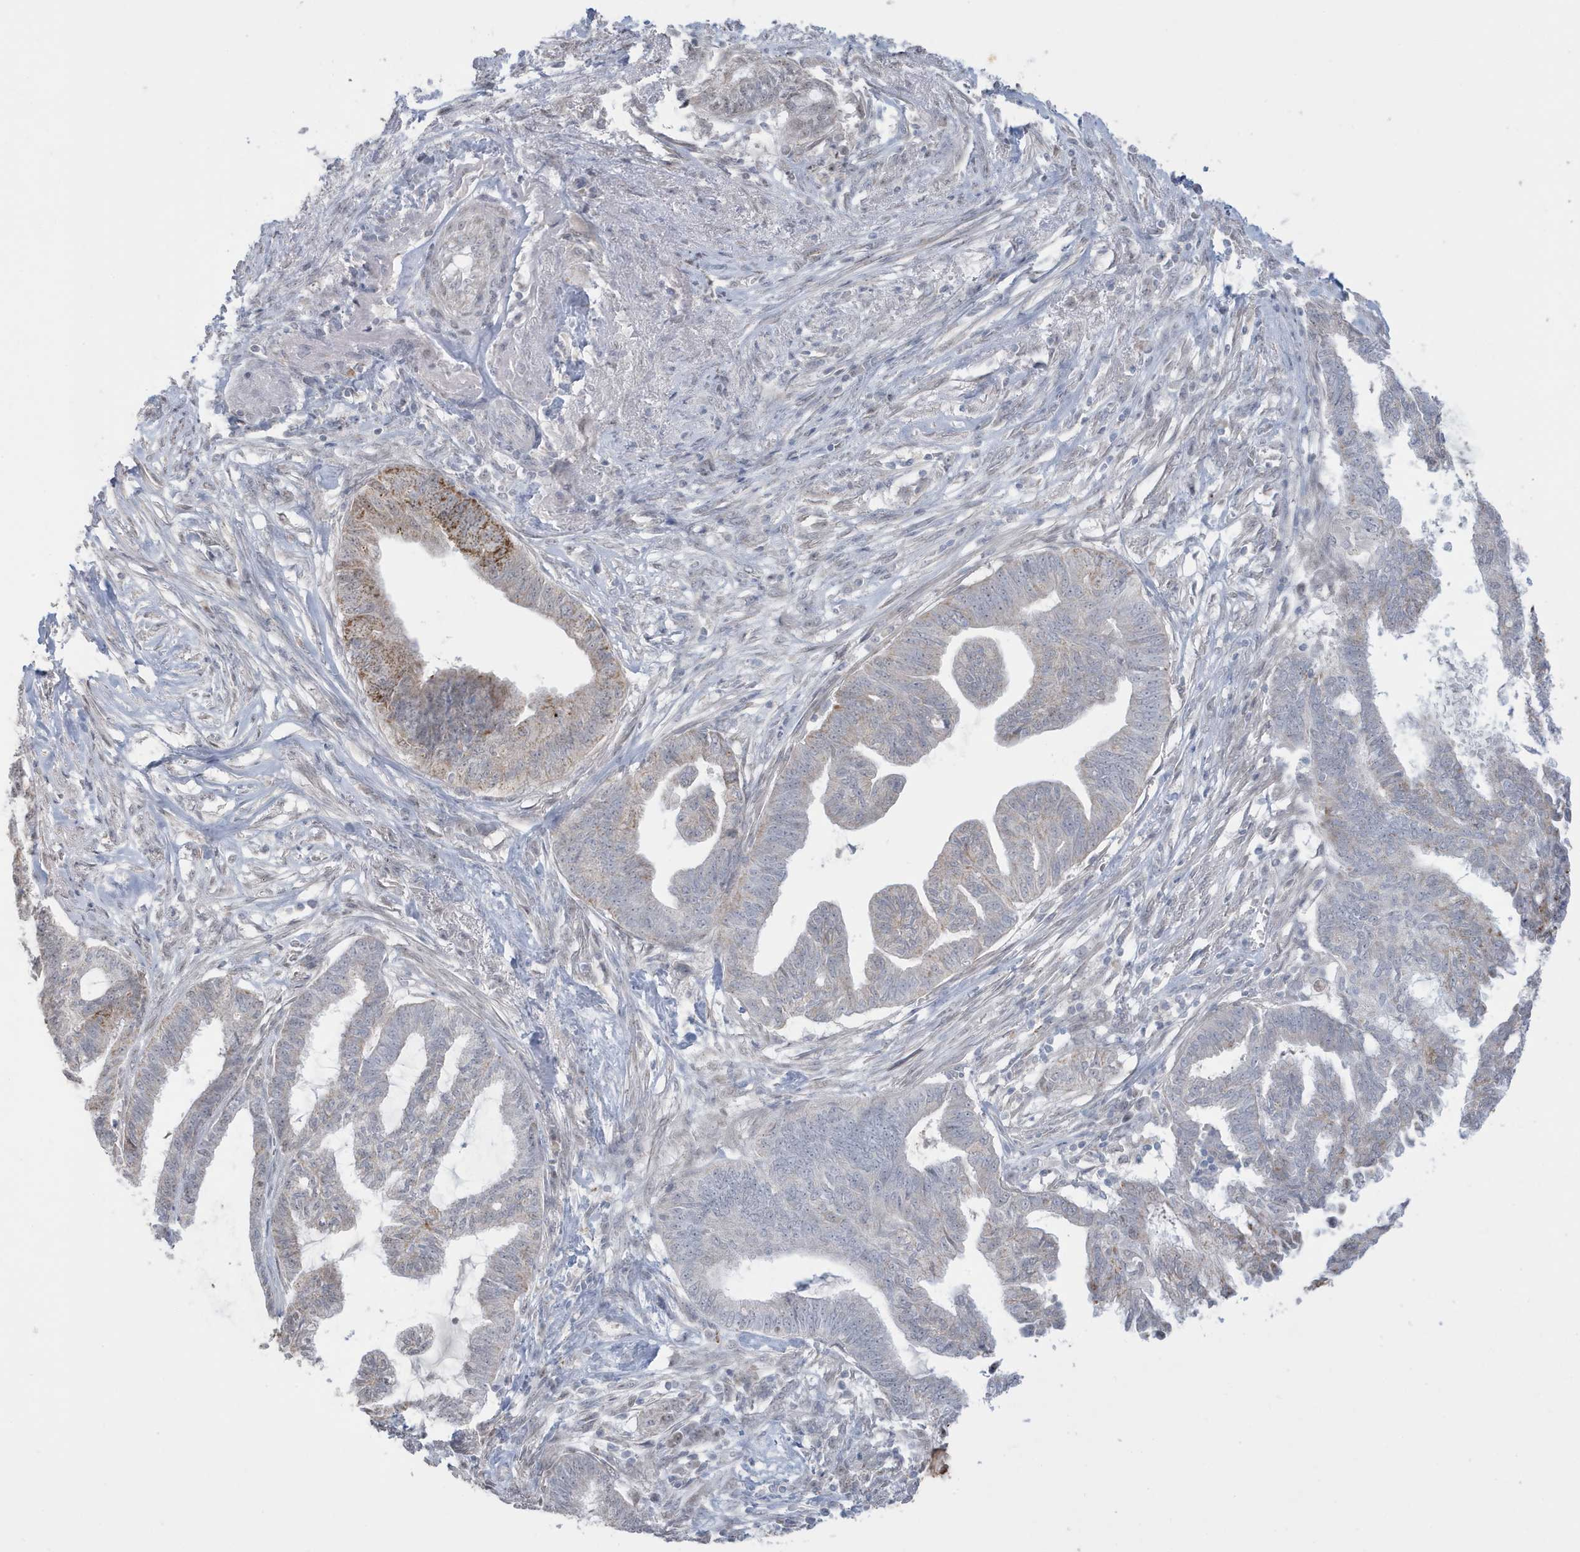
{"staining": {"intensity": "moderate", "quantity": "<25%", "location": "cytoplasmic/membranous"}, "tissue": "endometrial cancer", "cell_type": "Tumor cells", "image_type": "cancer", "snomed": [{"axis": "morphology", "description": "Adenocarcinoma, NOS"}, {"axis": "topography", "description": "Endometrium"}], "caption": "Adenocarcinoma (endometrial) stained with immunohistochemistry displays moderate cytoplasmic/membranous expression in about <25% of tumor cells. The protein of interest is stained brown, and the nuclei are stained in blue (DAB (3,3'-diaminobenzidine) IHC with brightfield microscopy, high magnification).", "gene": "FNDC1", "patient": {"sex": "female", "age": 86}}